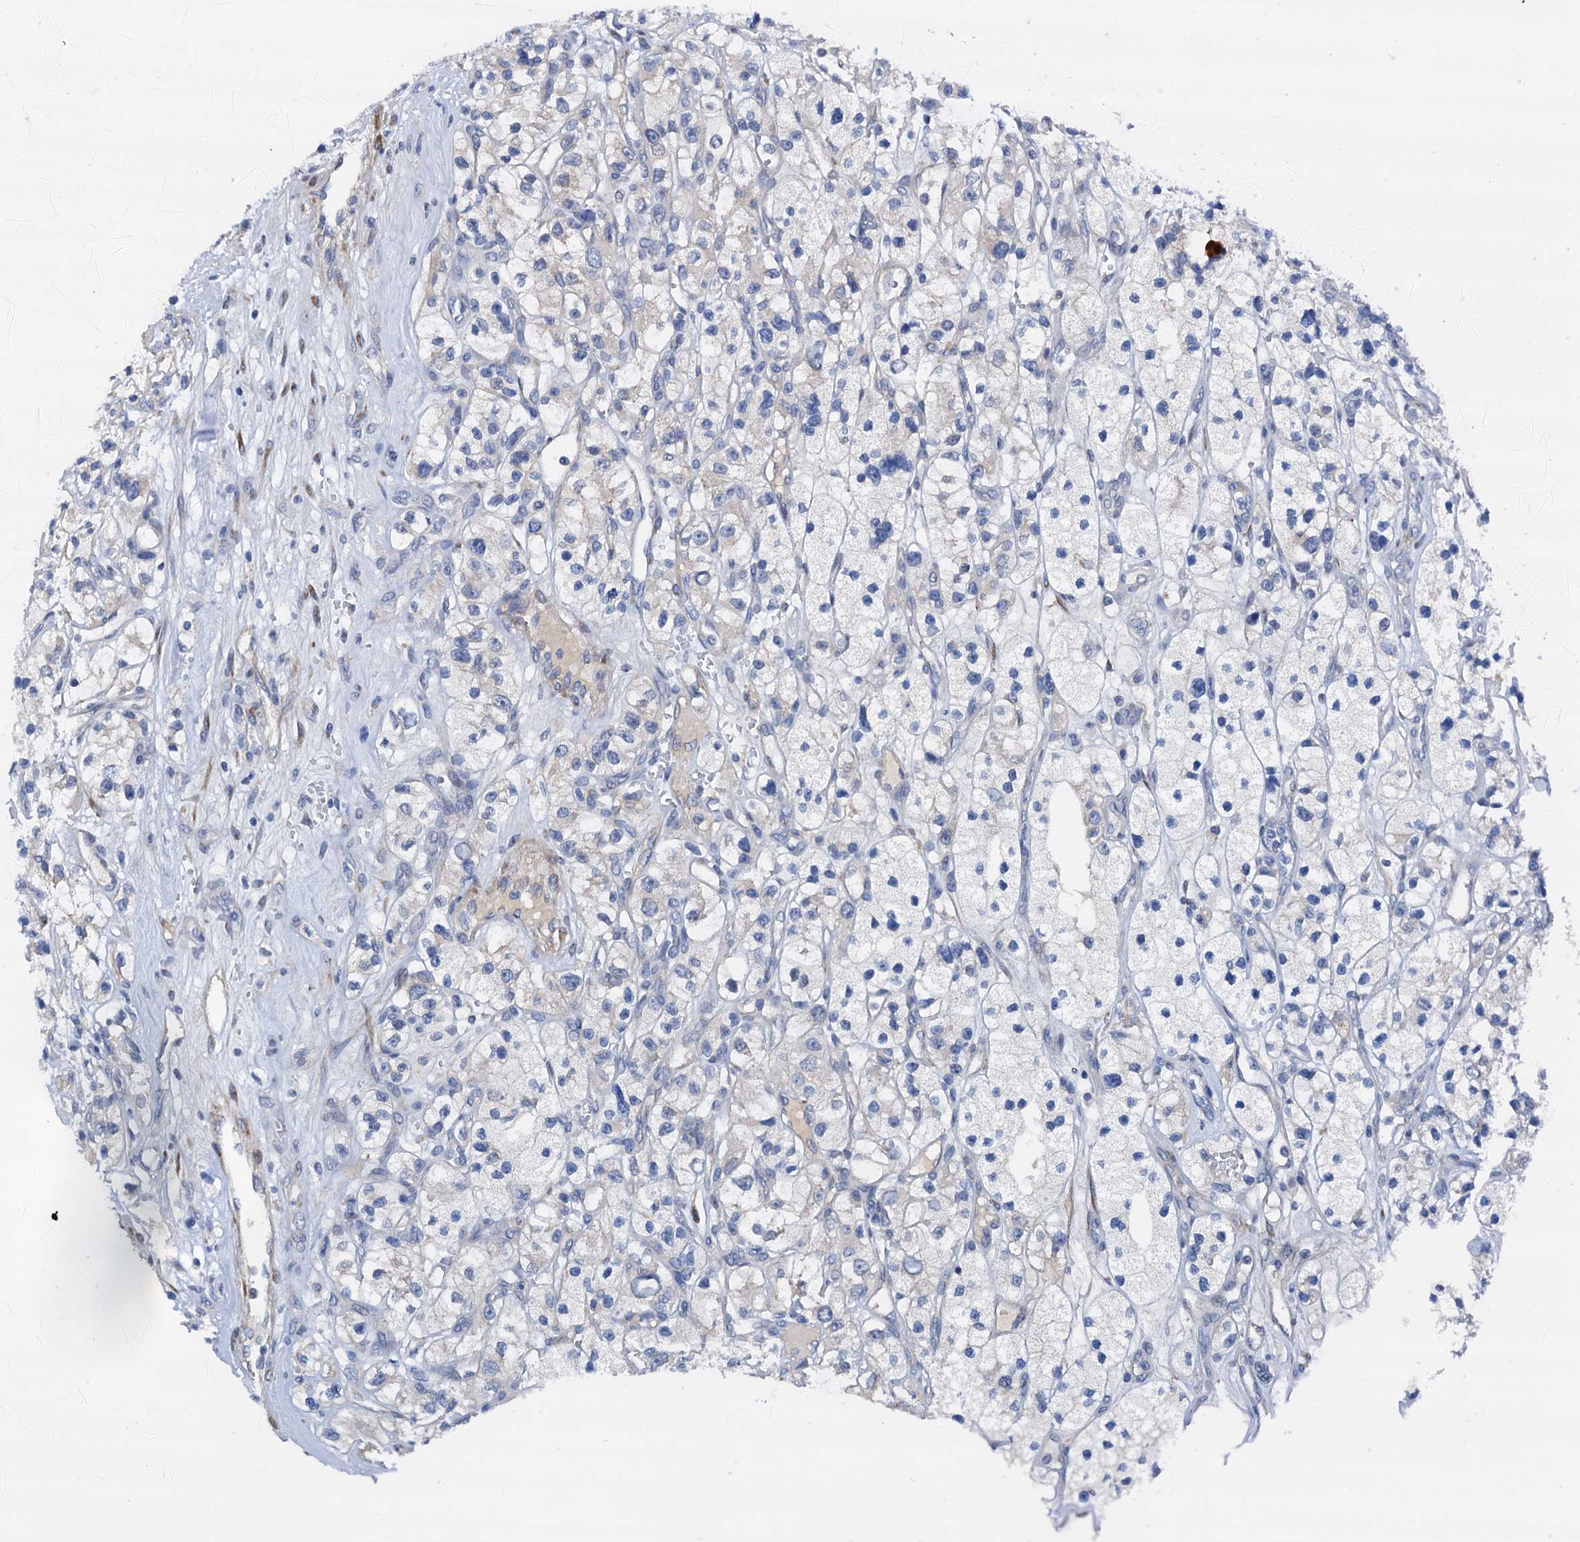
{"staining": {"intensity": "negative", "quantity": "none", "location": "none"}, "tissue": "renal cancer", "cell_type": "Tumor cells", "image_type": "cancer", "snomed": [{"axis": "morphology", "description": "Adenocarcinoma, NOS"}, {"axis": "topography", "description": "Kidney"}], "caption": "Tumor cells show no significant staining in renal cancer (adenocarcinoma).", "gene": "RASSF9", "patient": {"sex": "female", "age": 57}}